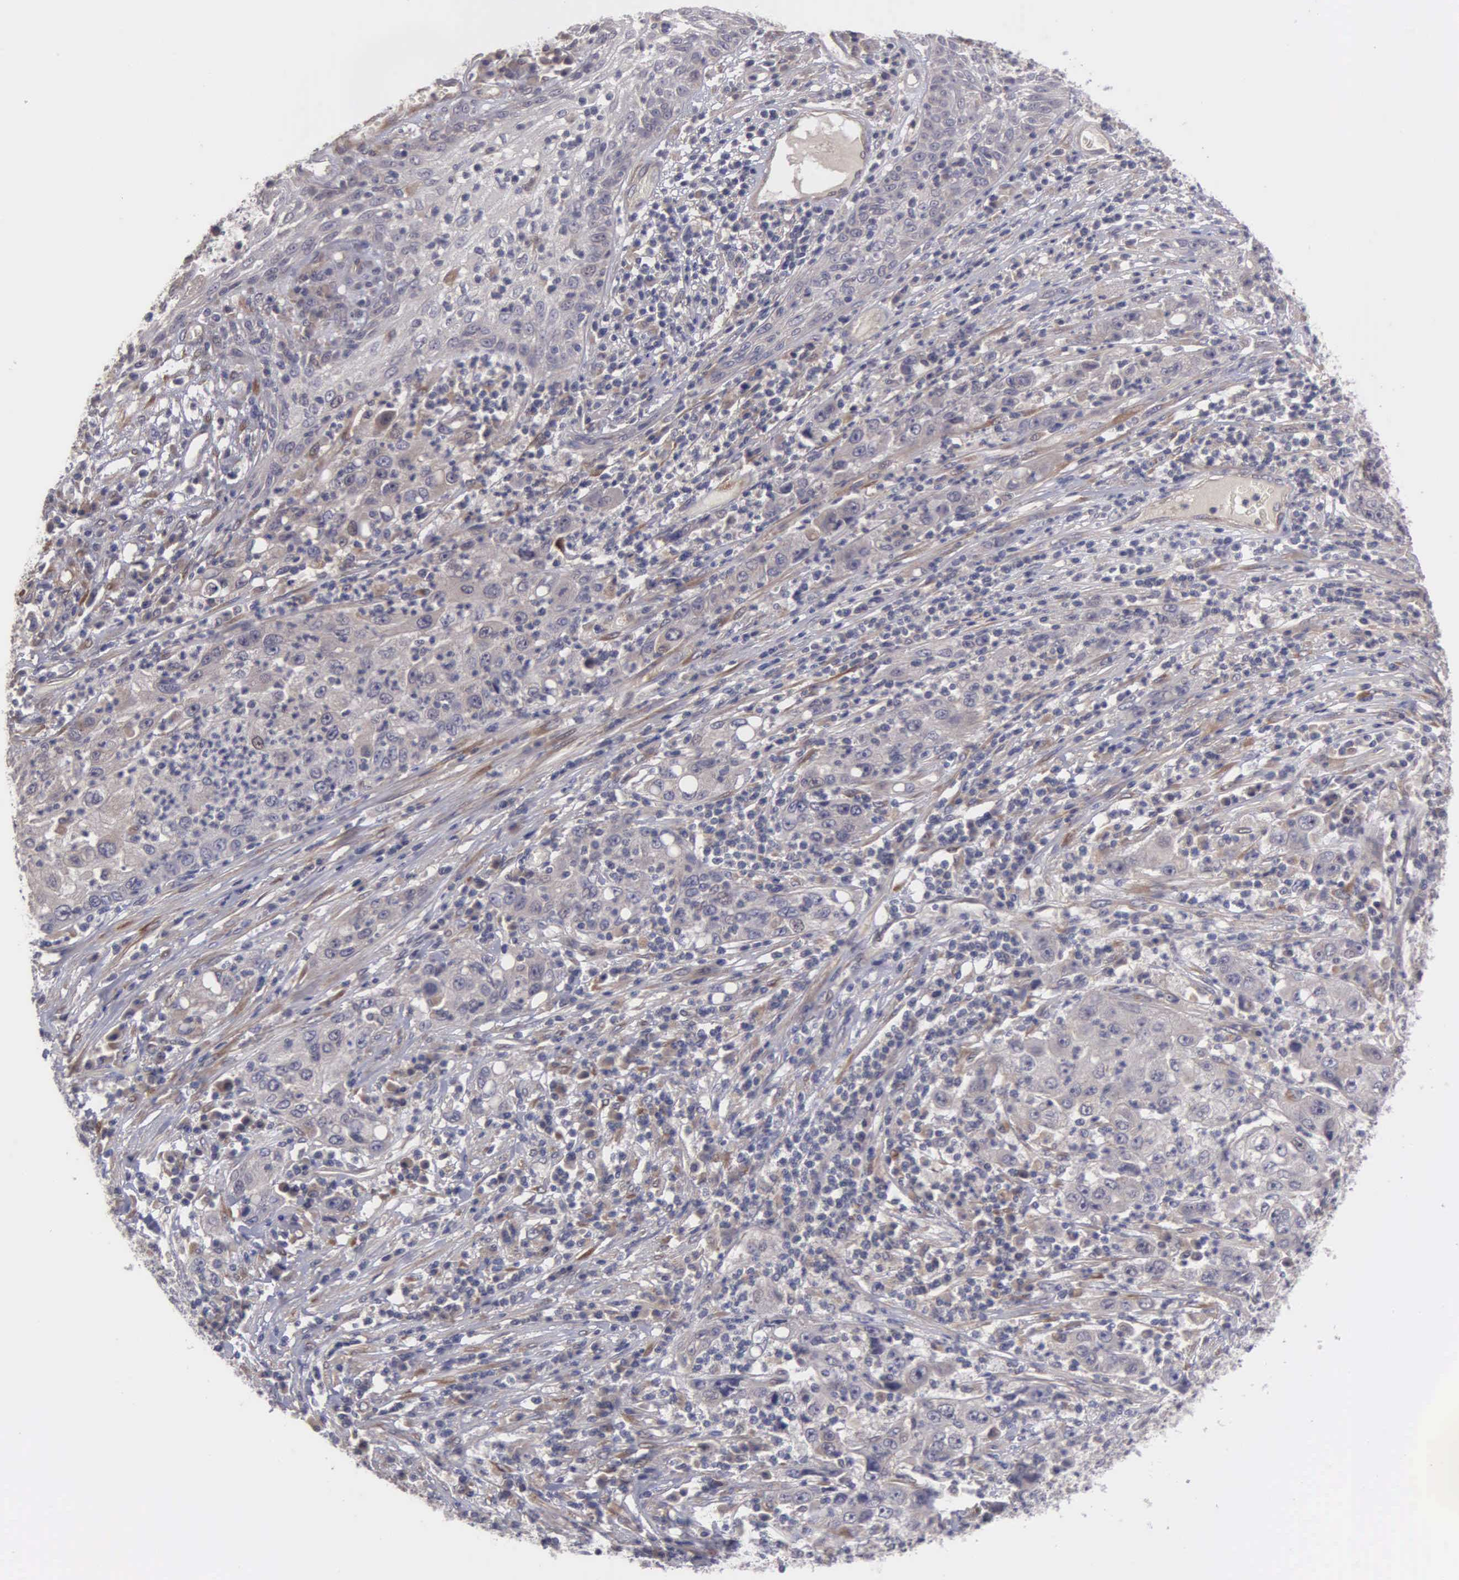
{"staining": {"intensity": "weak", "quantity": "25%-75%", "location": "cytoplasmic/membranous"}, "tissue": "cervical cancer", "cell_type": "Tumor cells", "image_type": "cancer", "snomed": [{"axis": "morphology", "description": "Squamous cell carcinoma, NOS"}, {"axis": "topography", "description": "Cervix"}], "caption": "A brown stain labels weak cytoplasmic/membranous staining of a protein in human cervical cancer (squamous cell carcinoma) tumor cells. The staining is performed using DAB (3,3'-diaminobenzidine) brown chromogen to label protein expression. The nuclei are counter-stained blue using hematoxylin.", "gene": "RTL10", "patient": {"sex": "female", "age": 36}}